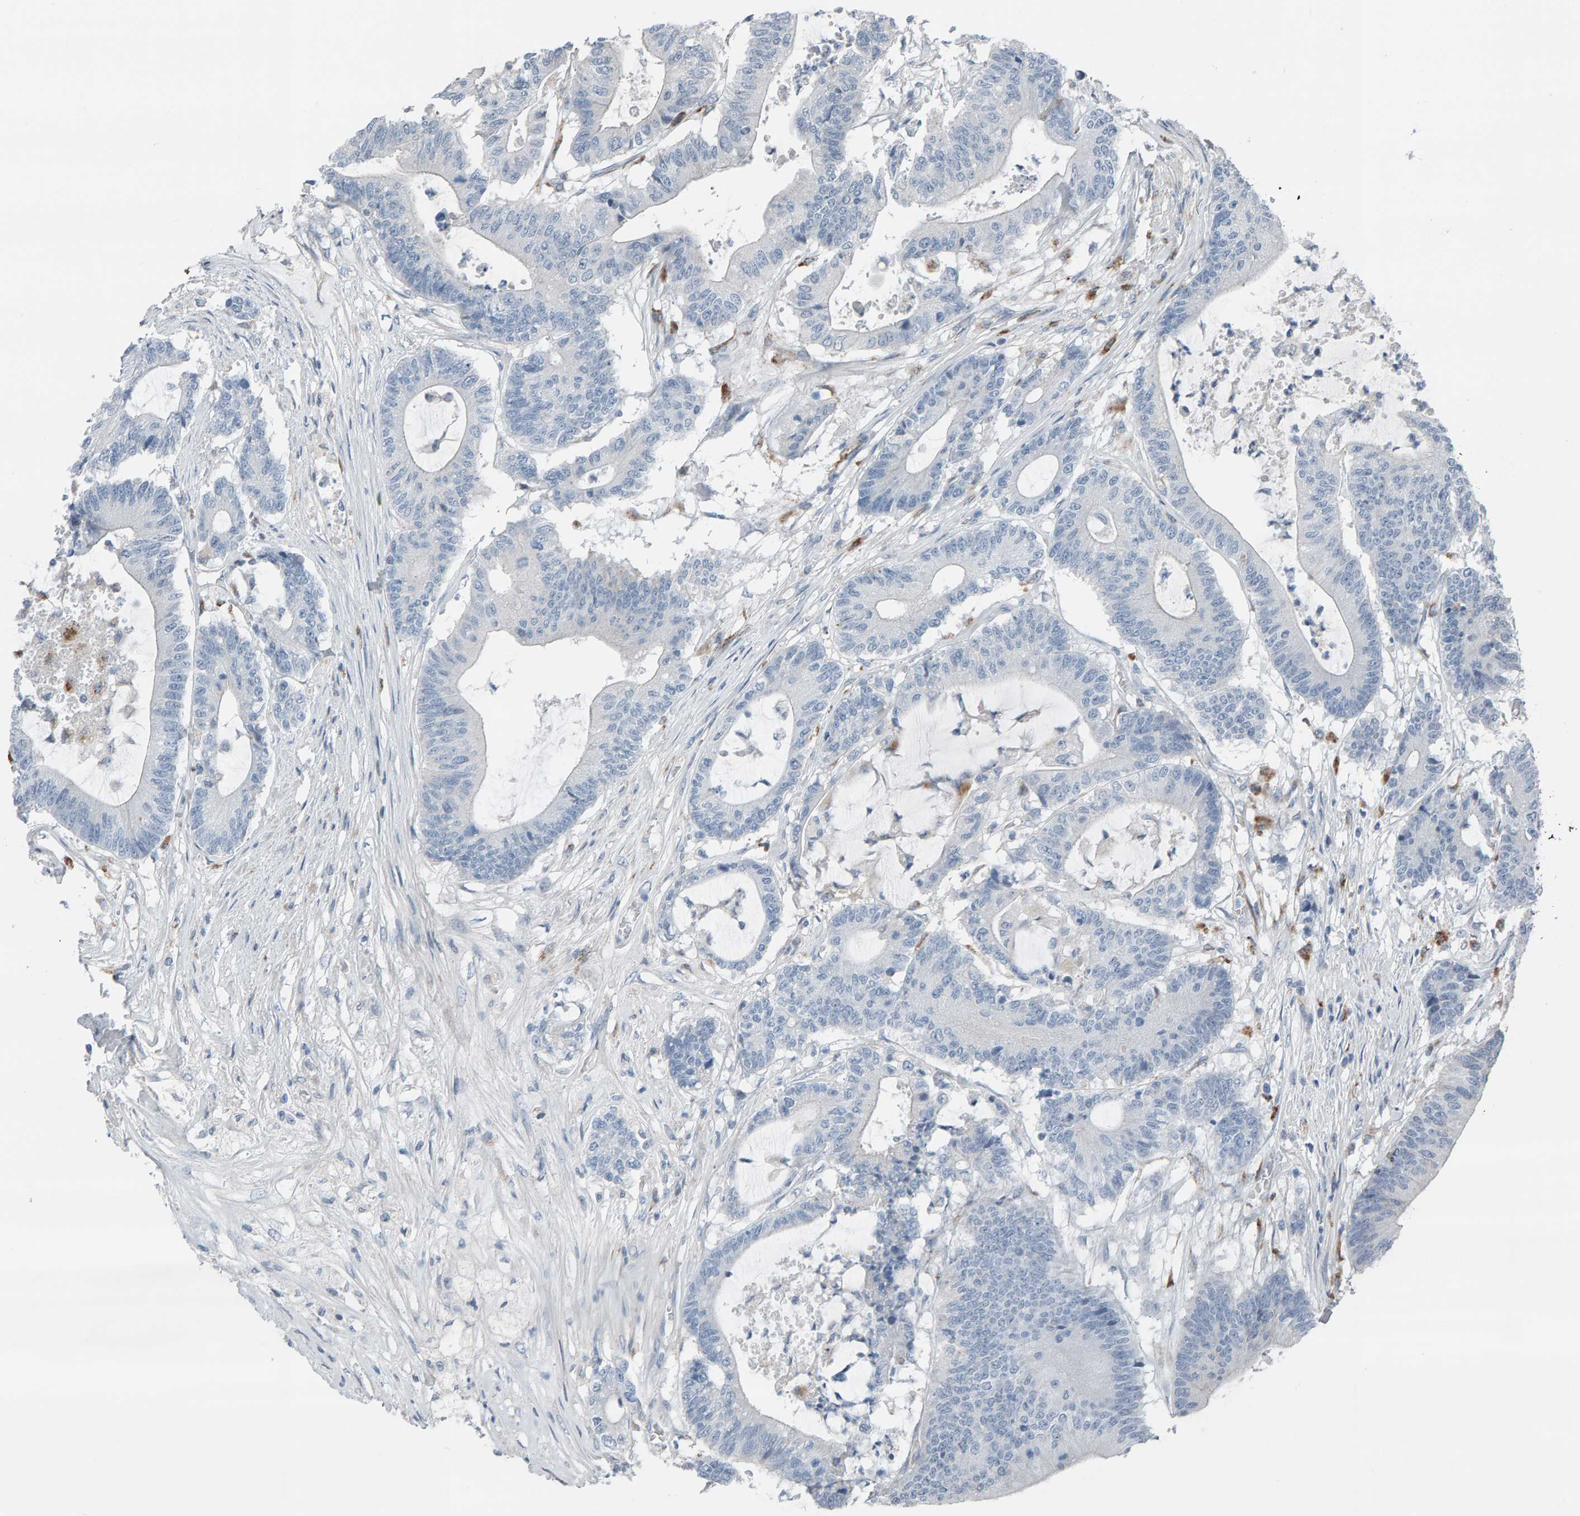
{"staining": {"intensity": "negative", "quantity": "none", "location": "none"}, "tissue": "colorectal cancer", "cell_type": "Tumor cells", "image_type": "cancer", "snomed": [{"axis": "morphology", "description": "Adenocarcinoma, NOS"}, {"axis": "topography", "description": "Colon"}], "caption": "High magnification brightfield microscopy of colorectal cancer (adenocarcinoma) stained with DAB (brown) and counterstained with hematoxylin (blue): tumor cells show no significant expression. (Immunohistochemistry, brightfield microscopy, high magnification).", "gene": "IPPK", "patient": {"sex": "female", "age": 84}}